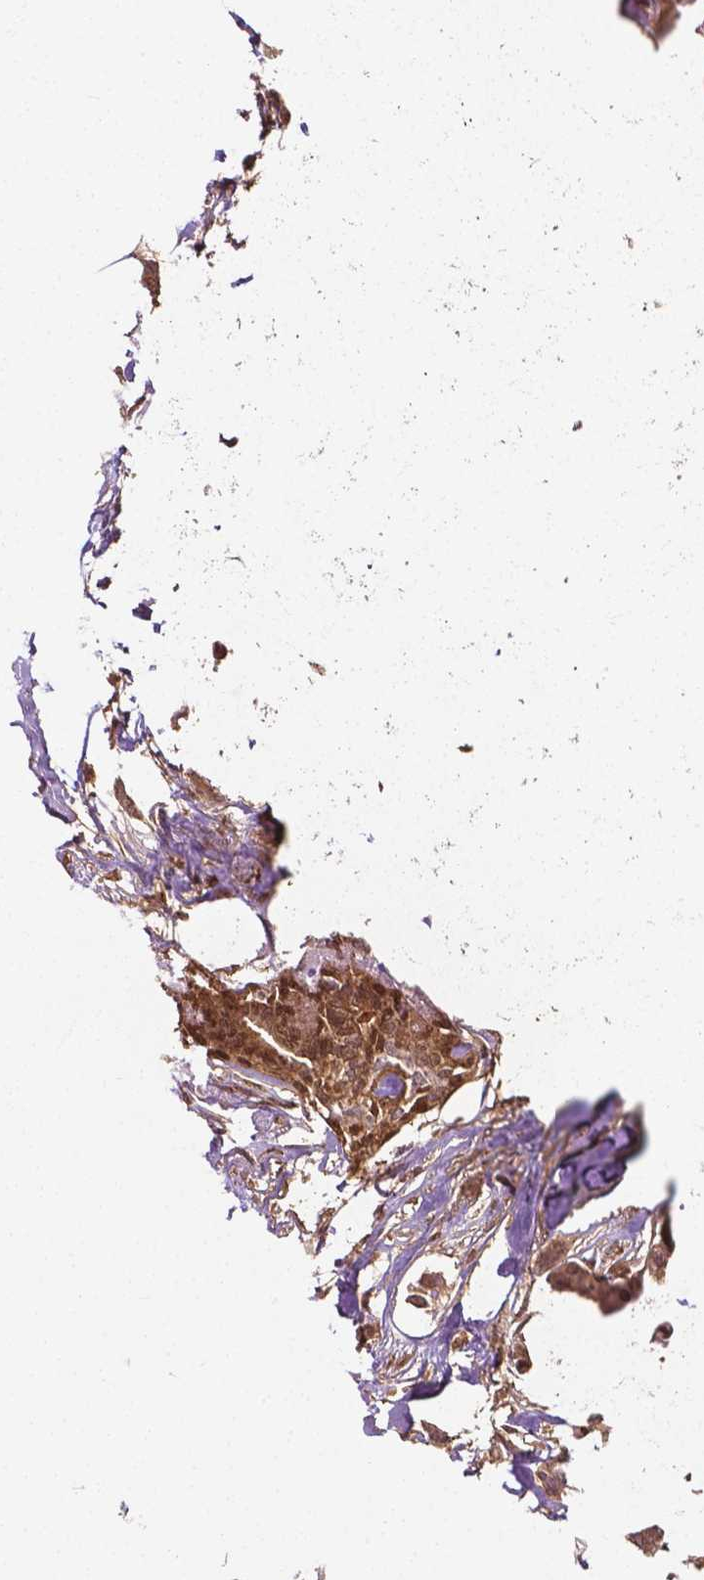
{"staining": {"intensity": "weak", "quantity": ">75%", "location": "cytoplasmic/membranous"}, "tissue": "breast cancer", "cell_type": "Tumor cells", "image_type": "cancer", "snomed": [{"axis": "morphology", "description": "Duct carcinoma"}, {"axis": "topography", "description": "Breast"}], "caption": "A high-resolution image shows IHC staining of breast cancer, which demonstrates weak cytoplasmic/membranous staining in approximately >75% of tumor cells.", "gene": "YAP1", "patient": {"sex": "female", "age": 62}}